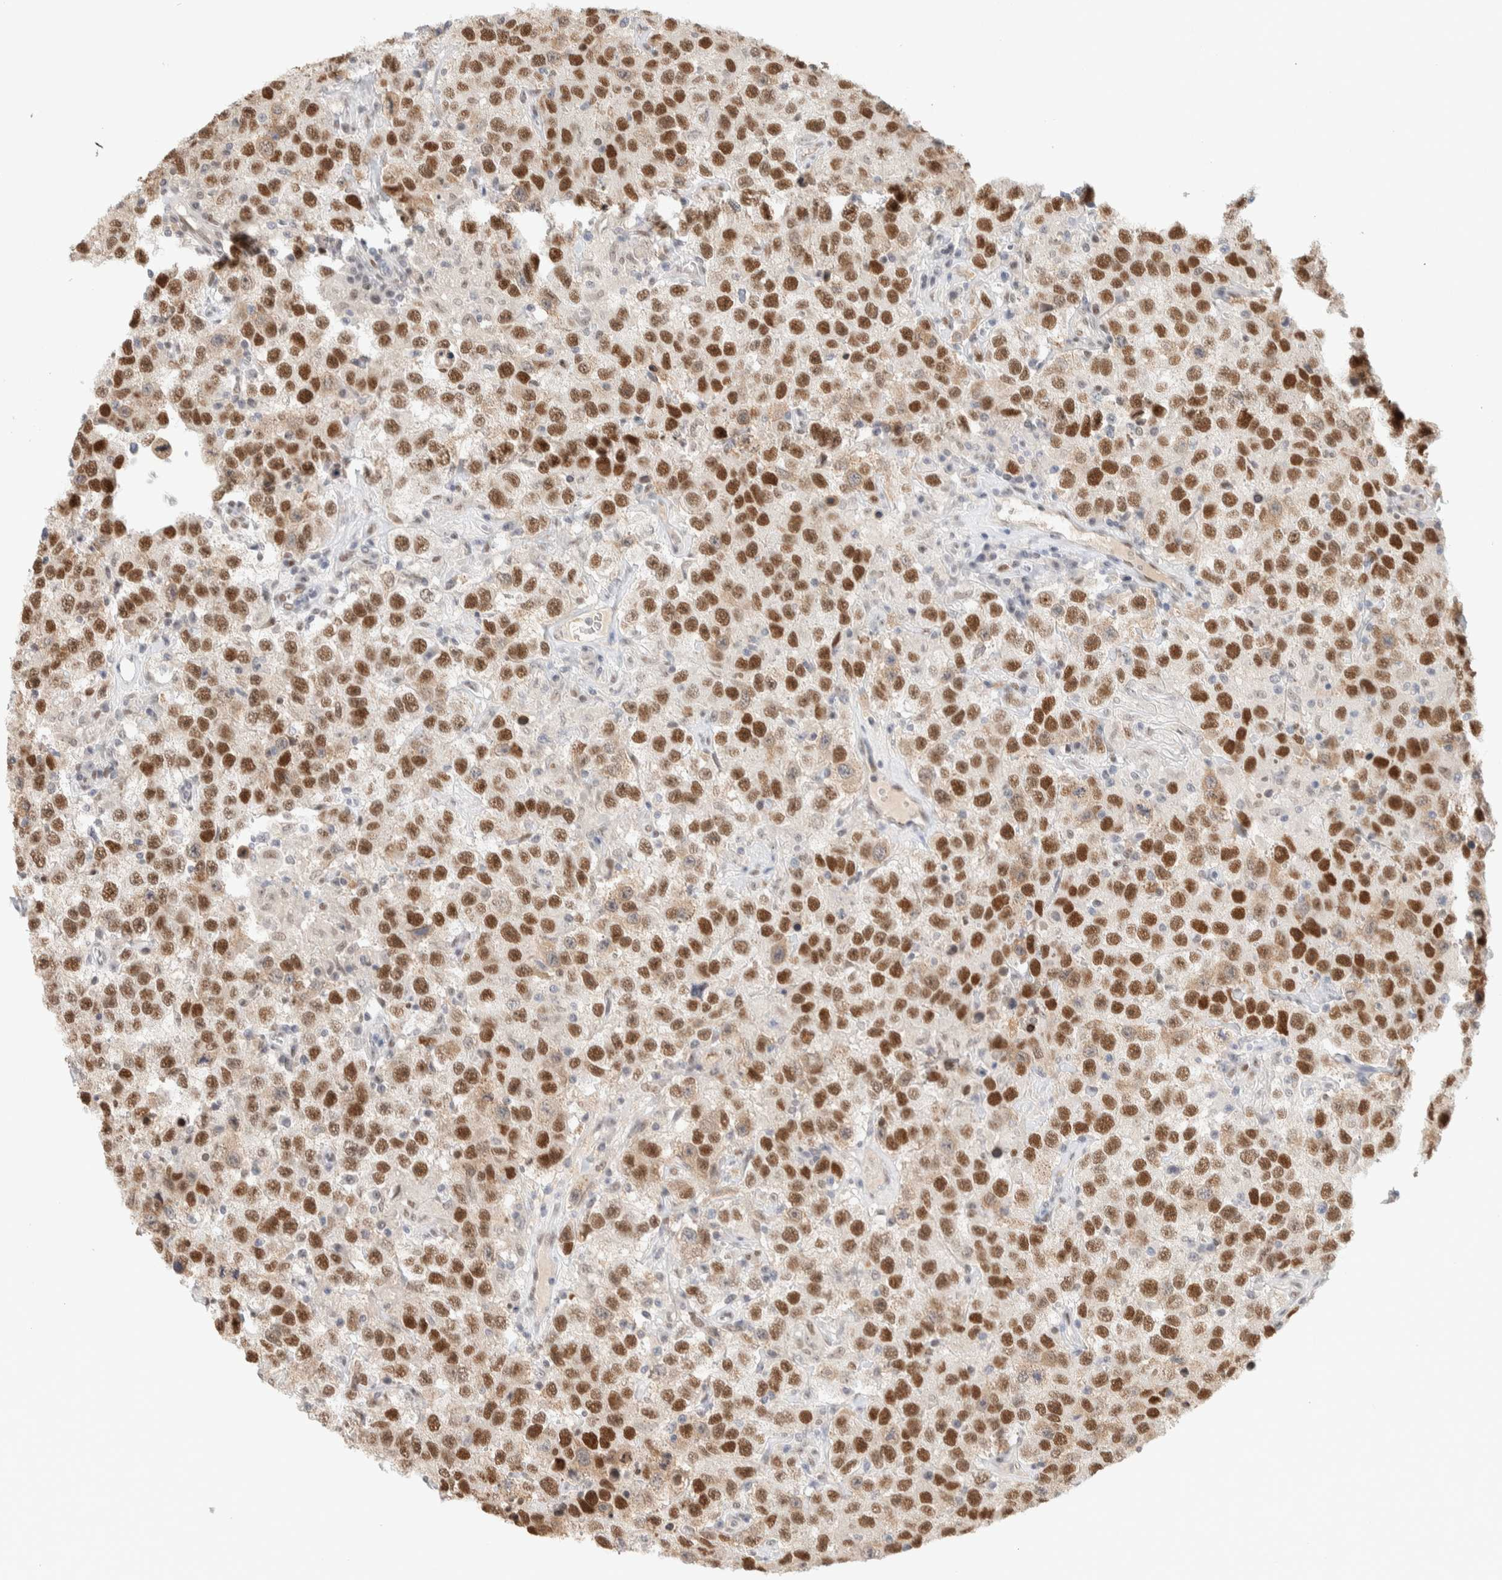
{"staining": {"intensity": "strong", "quantity": ">75%", "location": "nuclear"}, "tissue": "testis cancer", "cell_type": "Tumor cells", "image_type": "cancer", "snomed": [{"axis": "morphology", "description": "Seminoma, NOS"}, {"axis": "topography", "description": "Testis"}], "caption": "High-magnification brightfield microscopy of testis cancer stained with DAB (3,3'-diaminobenzidine) (brown) and counterstained with hematoxylin (blue). tumor cells exhibit strong nuclear expression is identified in approximately>75% of cells. (DAB = brown stain, brightfield microscopy at high magnification).", "gene": "PUS7", "patient": {"sex": "male", "age": 41}}